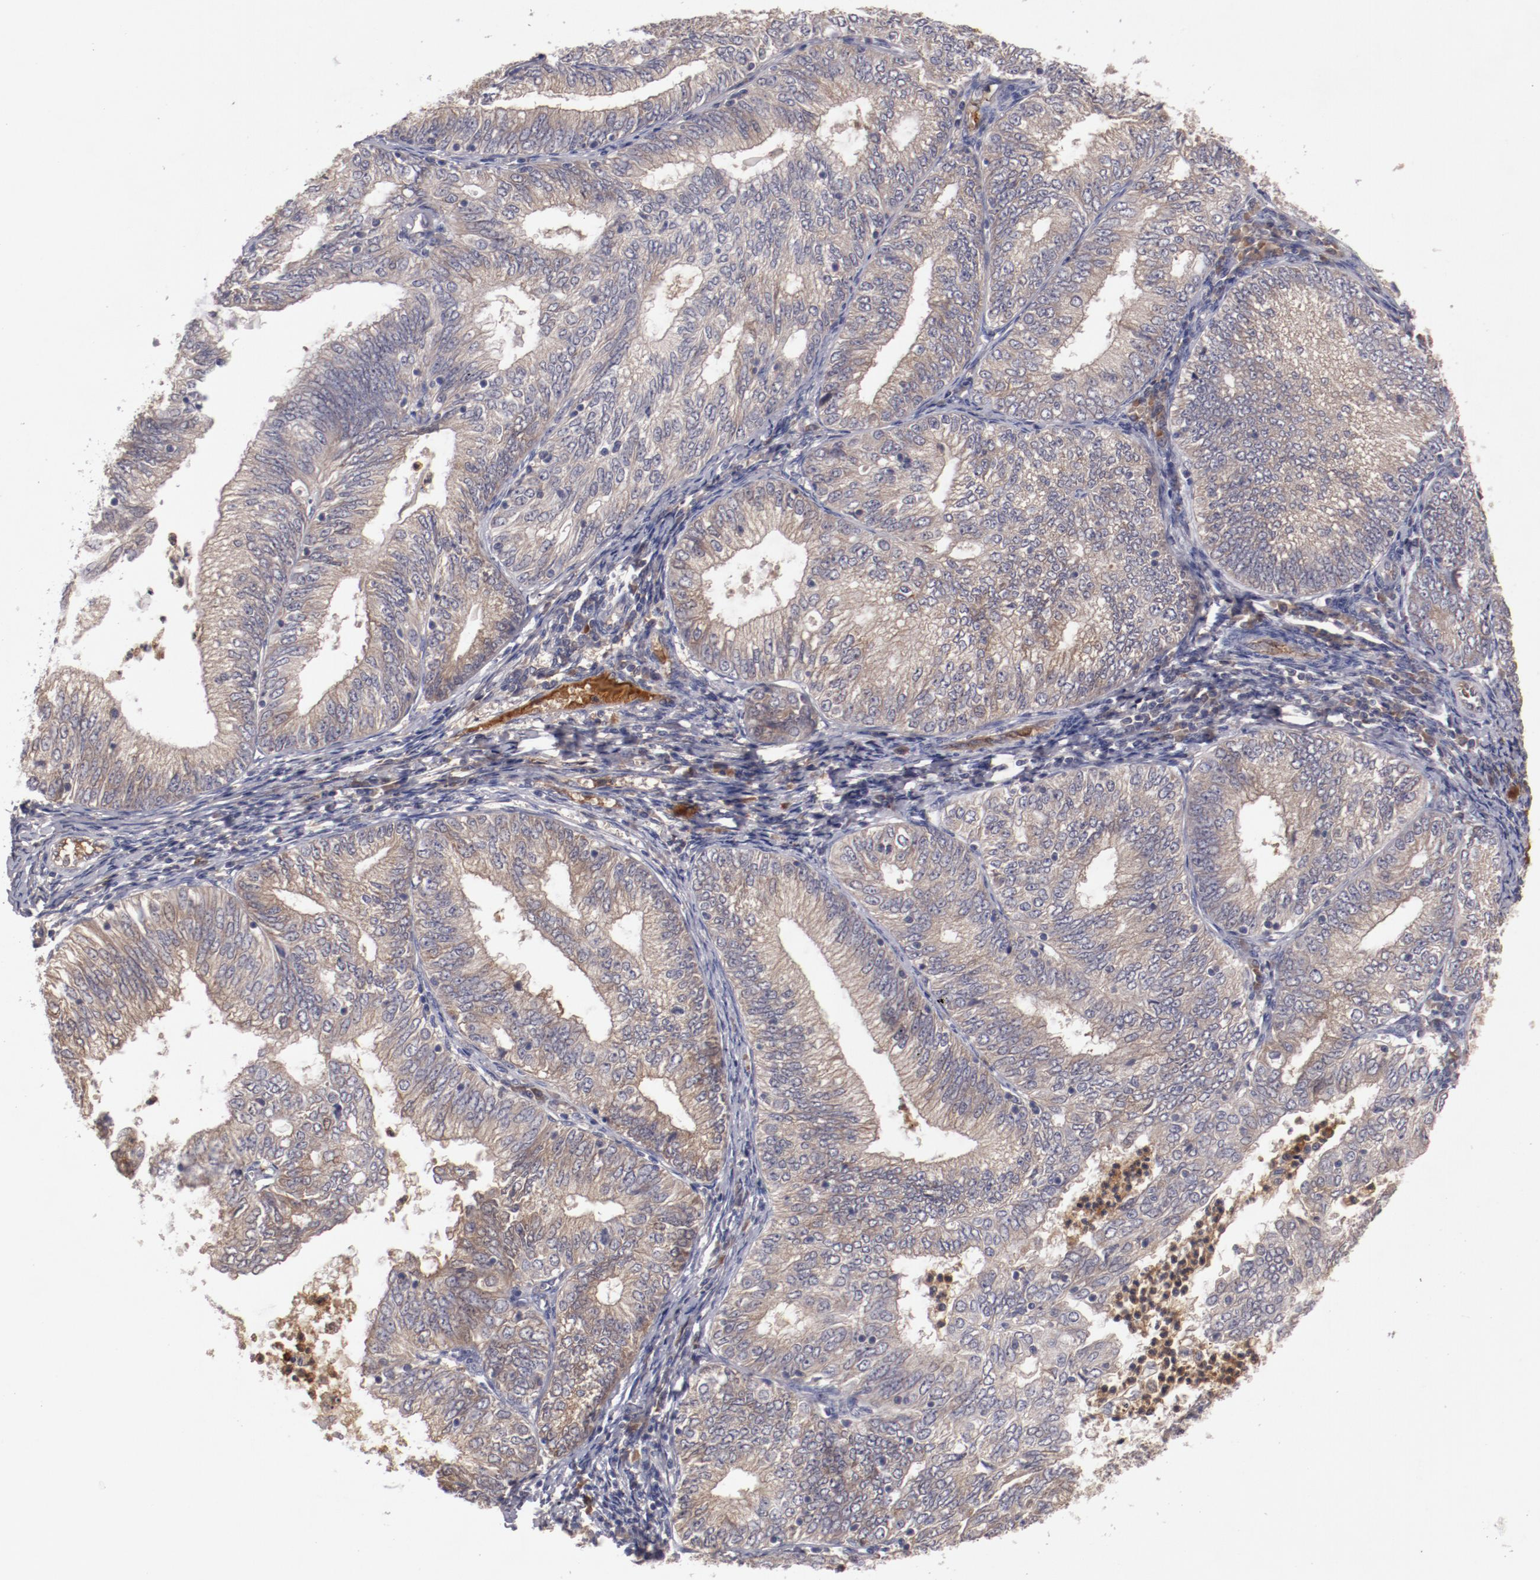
{"staining": {"intensity": "moderate", "quantity": "25%-75%", "location": "cytoplasmic/membranous"}, "tissue": "endometrial cancer", "cell_type": "Tumor cells", "image_type": "cancer", "snomed": [{"axis": "morphology", "description": "Adenocarcinoma, NOS"}, {"axis": "topography", "description": "Endometrium"}], "caption": "Tumor cells show medium levels of moderate cytoplasmic/membranous staining in approximately 25%-75% of cells in human endometrial cancer (adenocarcinoma).", "gene": "CP", "patient": {"sex": "female", "age": 69}}